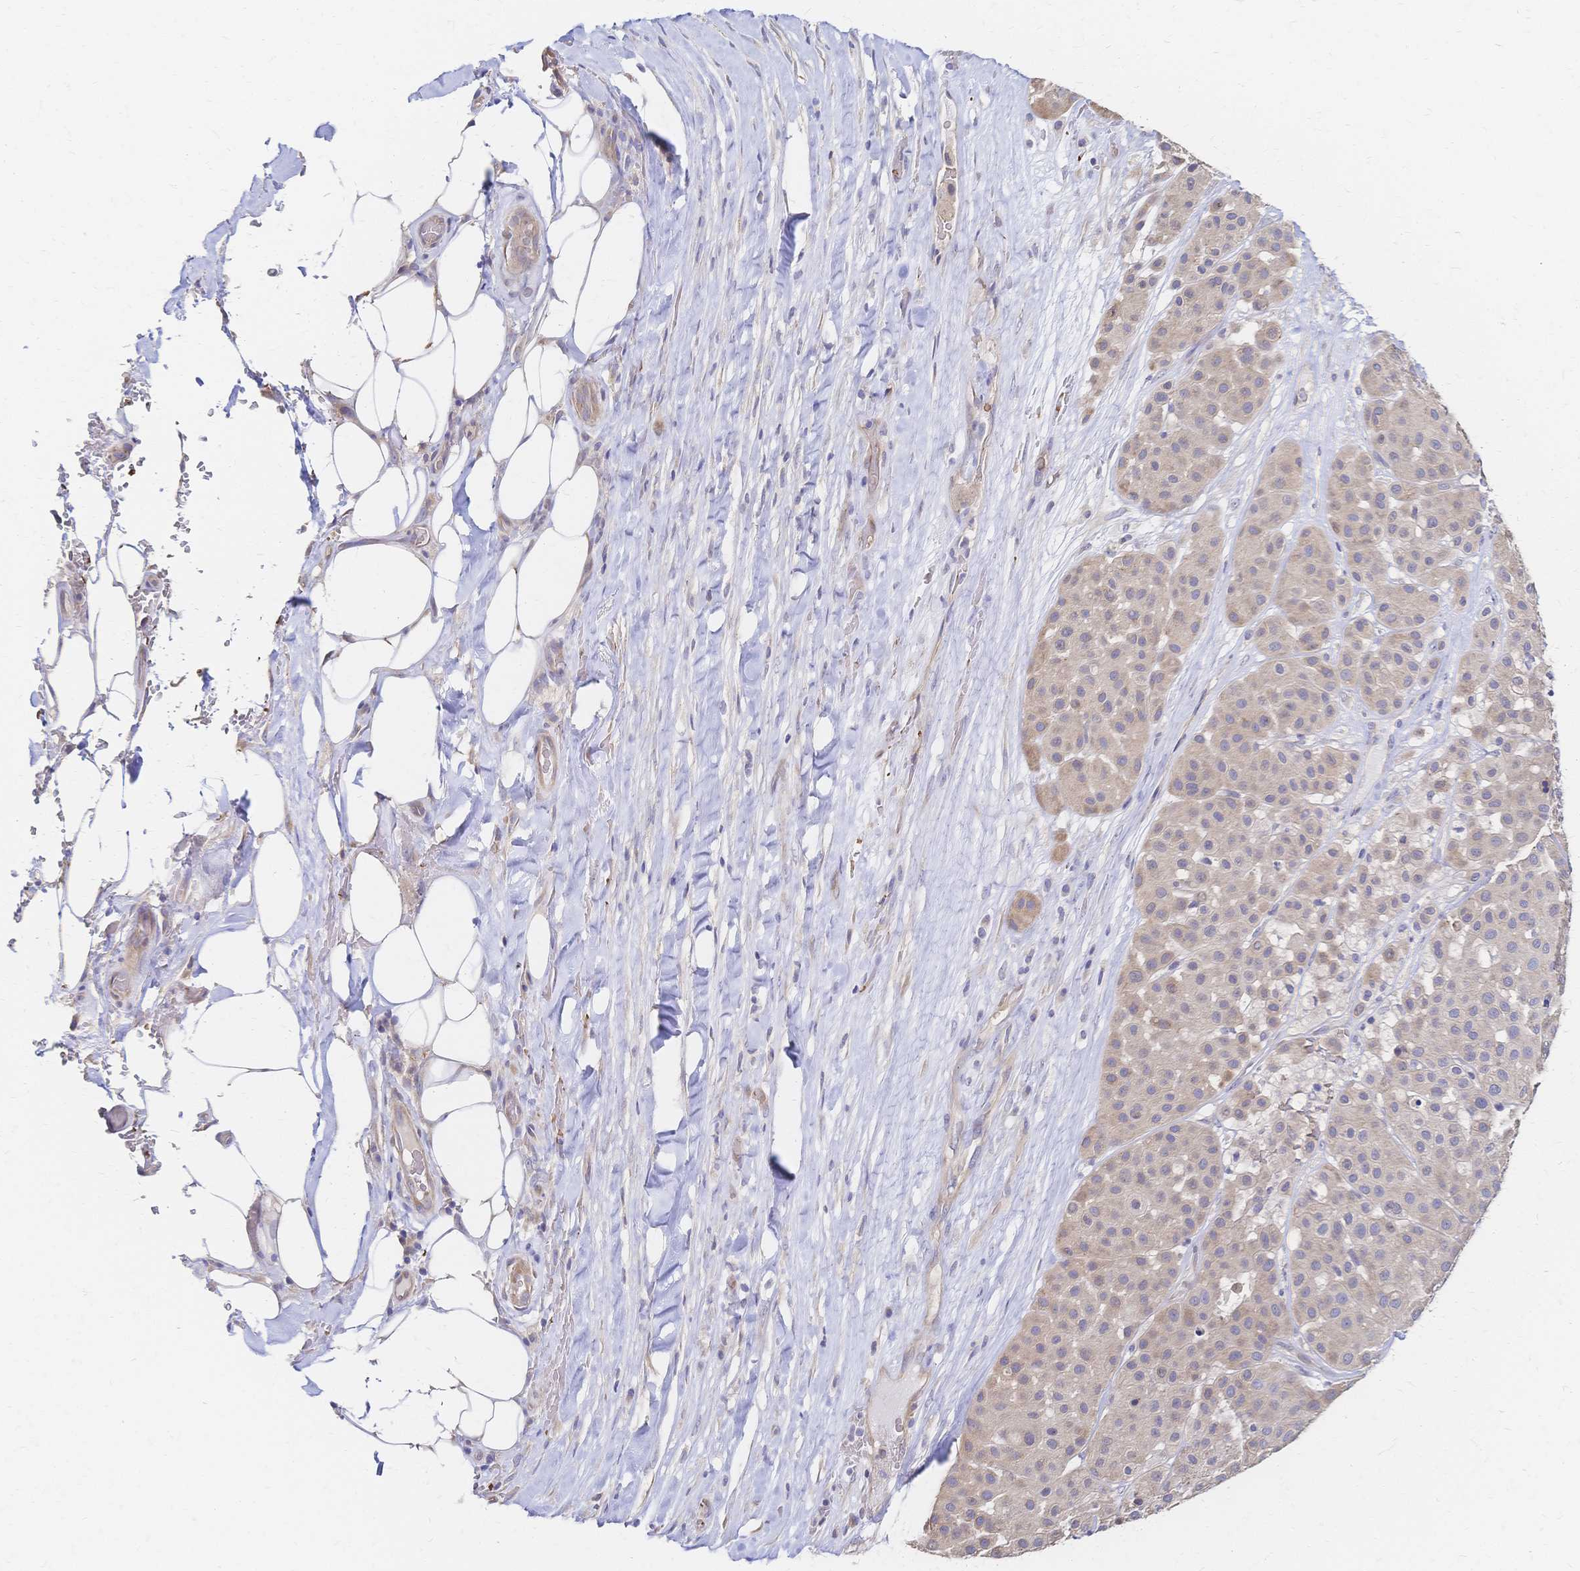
{"staining": {"intensity": "weak", "quantity": "<25%", "location": "cytoplasmic/membranous"}, "tissue": "melanoma", "cell_type": "Tumor cells", "image_type": "cancer", "snomed": [{"axis": "morphology", "description": "Malignant melanoma, Metastatic site"}, {"axis": "topography", "description": "Smooth muscle"}], "caption": "DAB immunohistochemical staining of human malignant melanoma (metastatic site) reveals no significant expression in tumor cells.", "gene": "SLC5A1", "patient": {"sex": "male", "age": 41}}